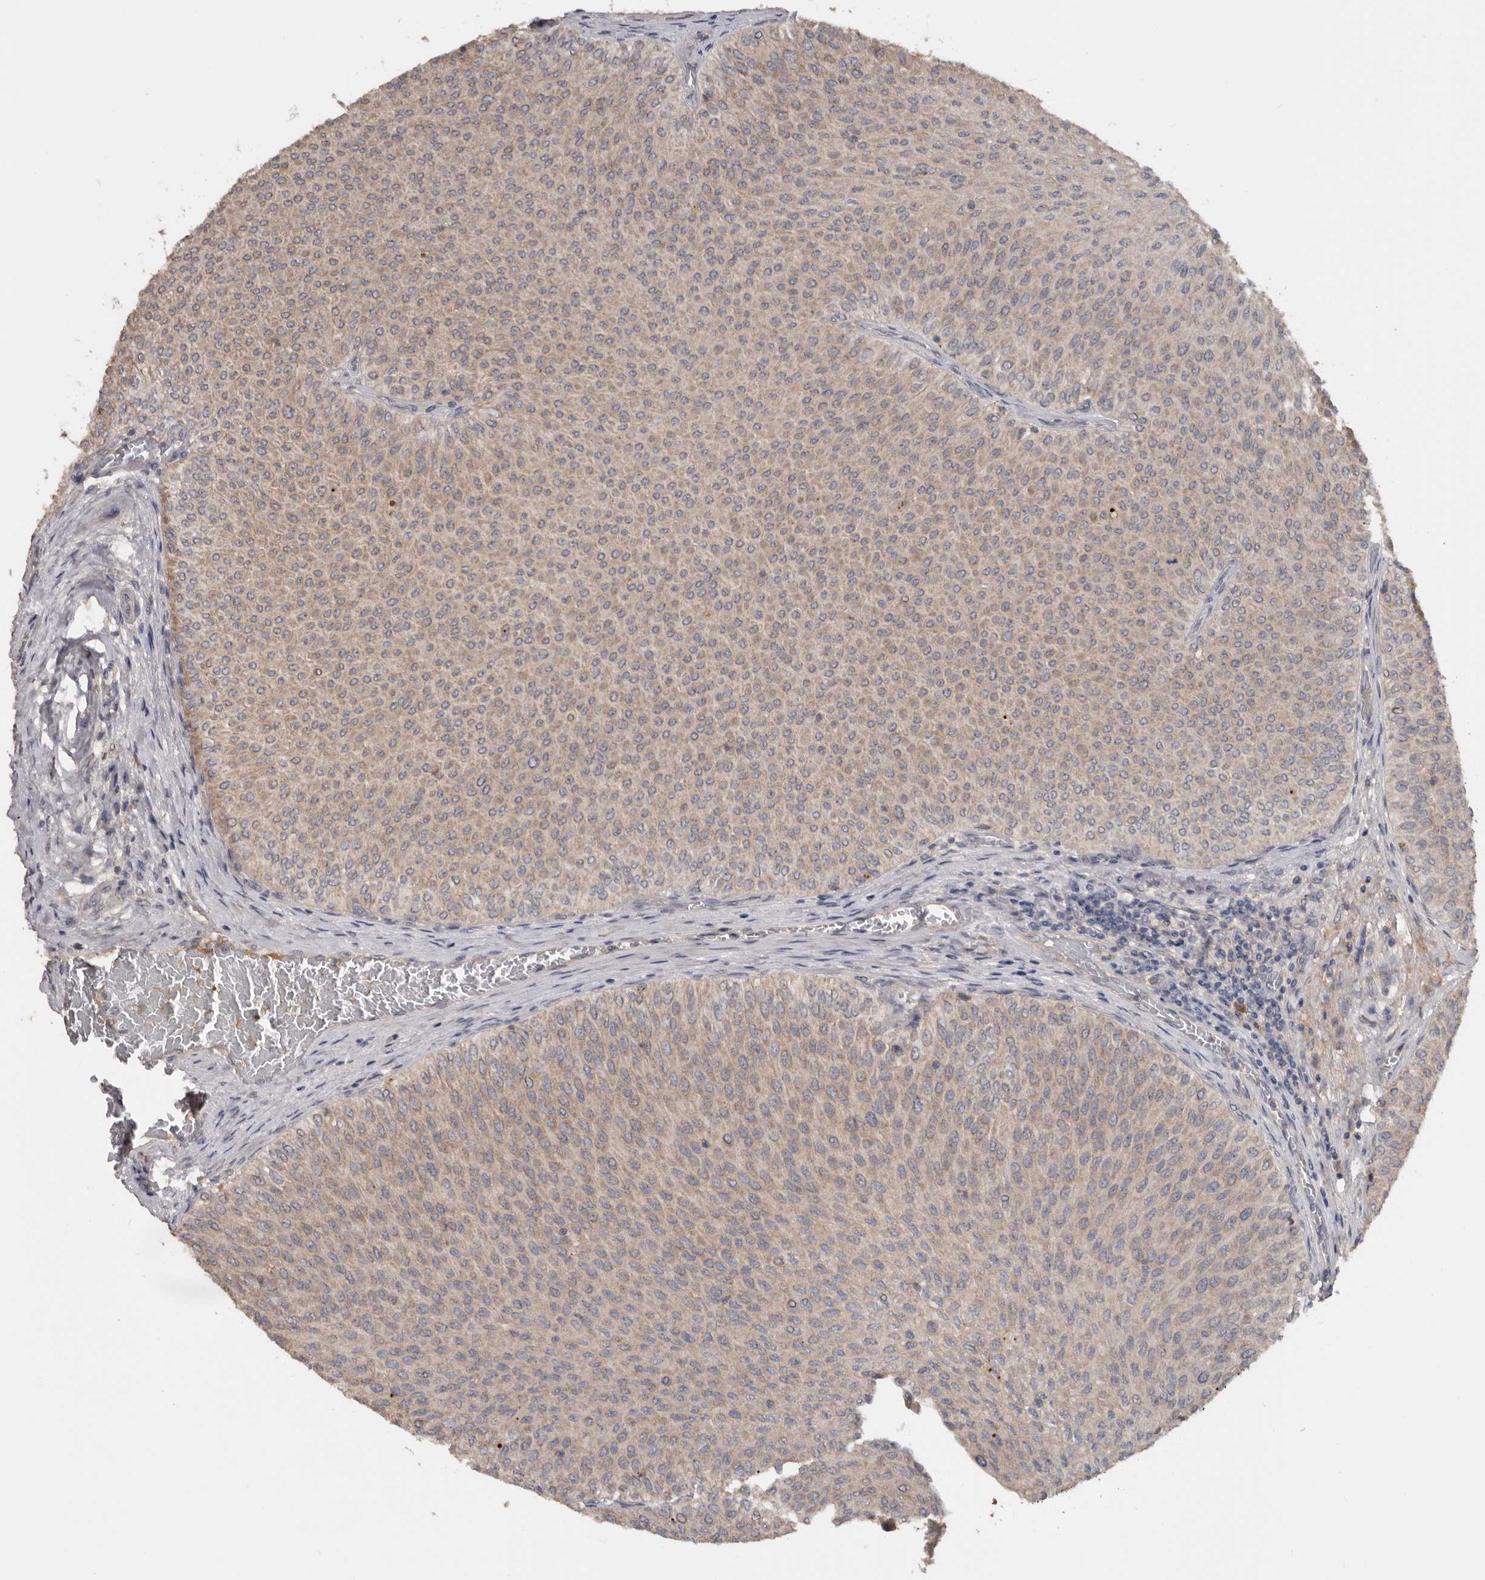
{"staining": {"intensity": "weak", "quantity": "25%-75%", "location": "cytoplasmic/membranous"}, "tissue": "urothelial cancer", "cell_type": "Tumor cells", "image_type": "cancer", "snomed": [{"axis": "morphology", "description": "Urothelial carcinoma, Low grade"}, {"axis": "topography", "description": "Urinary bladder"}], "caption": "IHC histopathology image of human urothelial cancer stained for a protein (brown), which shows low levels of weak cytoplasmic/membranous positivity in approximately 25%-75% of tumor cells.", "gene": "NMUR1", "patient": {"sex": "male", "age": 78}}